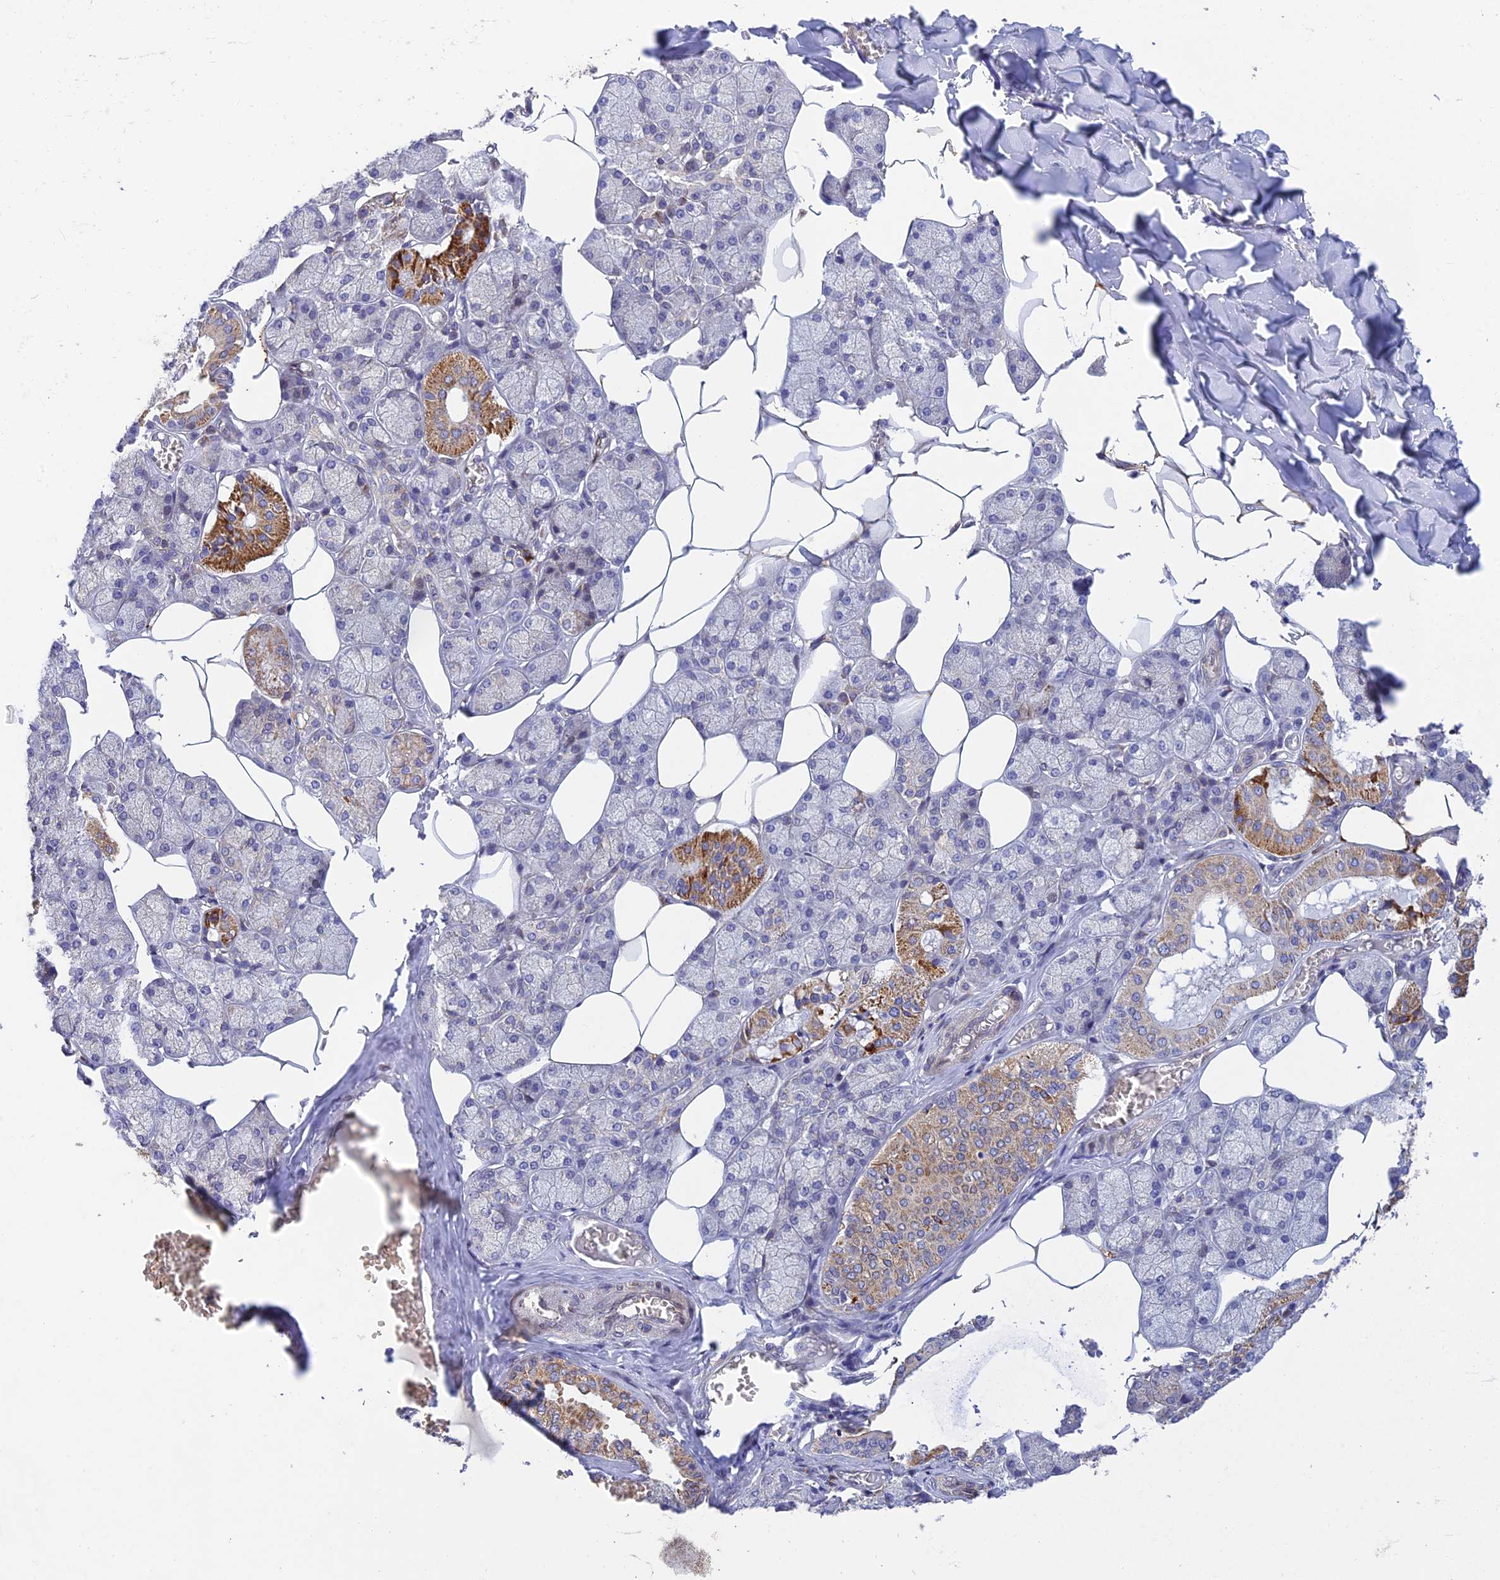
{"staining": {"intensity": "strong", "quantity": "<25%", "location": "cytoplasmic/membranous"}, "tissue": "salivary gland", "cell_type": "Glandular cells", "image_type": "normal", "snomed": [{"axis": "morphology", "description": "Normal tissue, NOS"}, {"axis": "topography", "description": "Salivary gland"}], "caption": "The photomicrograph displays immunohistochemical staining of benign salivary gland. There is strong cytoplasmic/membranous staining is present in about <25% of glandular cells.", "gene": "MGAT2", "patient": {"sex": "male", "age": 62}}